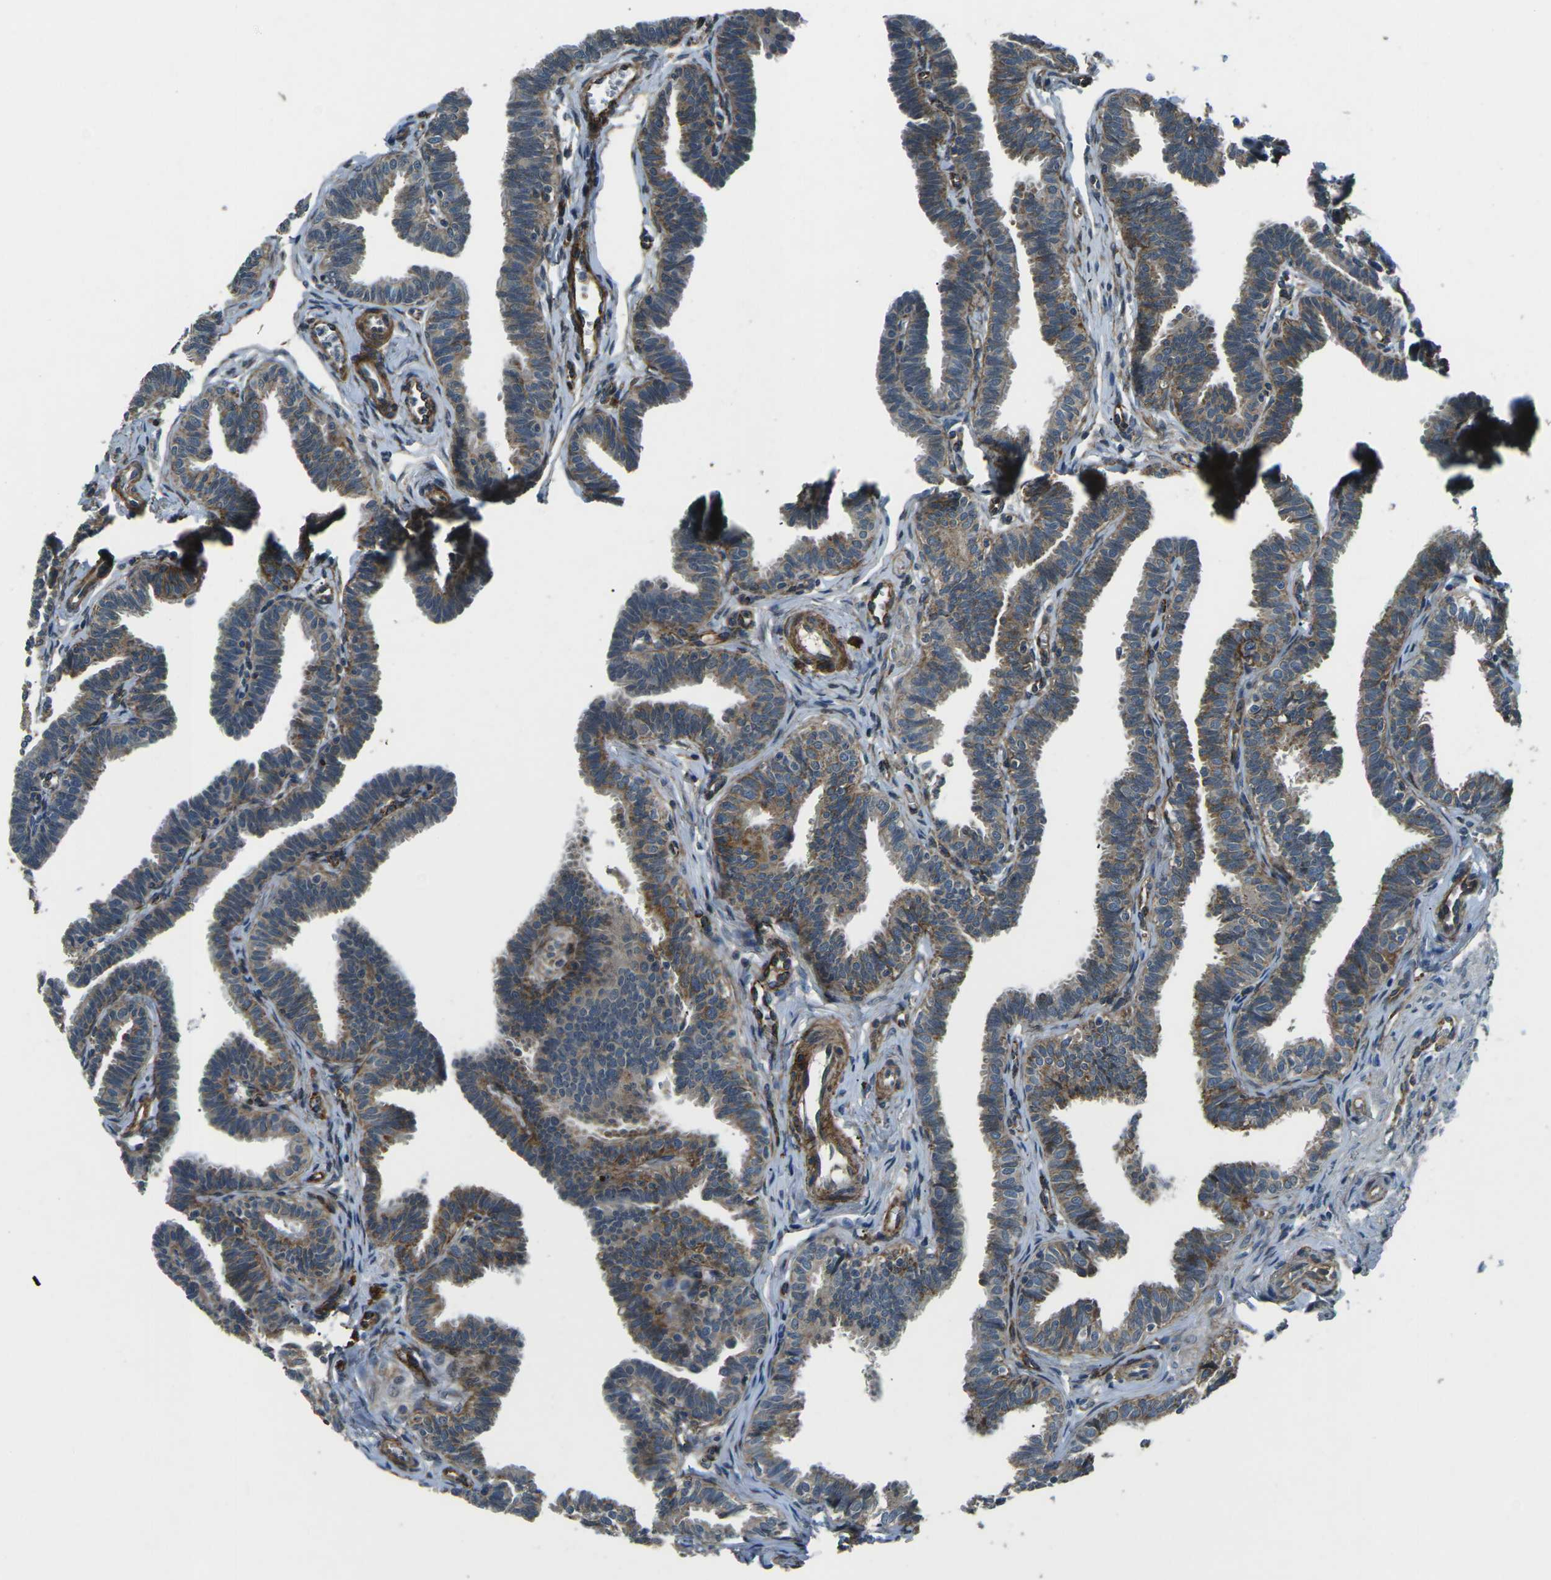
{"staining": {"intensity": "moderate", "quantity": ">75%", "location": "cytoplasmic/membranous"}, "tissue": "fallopian tube", "cell_type": "Glandular cells", "image_type": "normal", "snomed": [{"axis": "morphology", "description": "Normal tissue, NOS"}, {"axis": "topography", "description": "Fallopian tube"}, {"axis": "topography", "description": "Ovary"}], "caption": "Immunohistochemical staining of normal fallopian tube exhibits >75% levels of moderate cytoplasmic/membranous protein positivity in about >75% of glandular cells. The staining was performed using DAB, with brown indicating positive protein expression. Nuclei are stained blue with hematoxylin.", "gene": "AFAP1", "patient": {"sex": "female", "age": 23}}